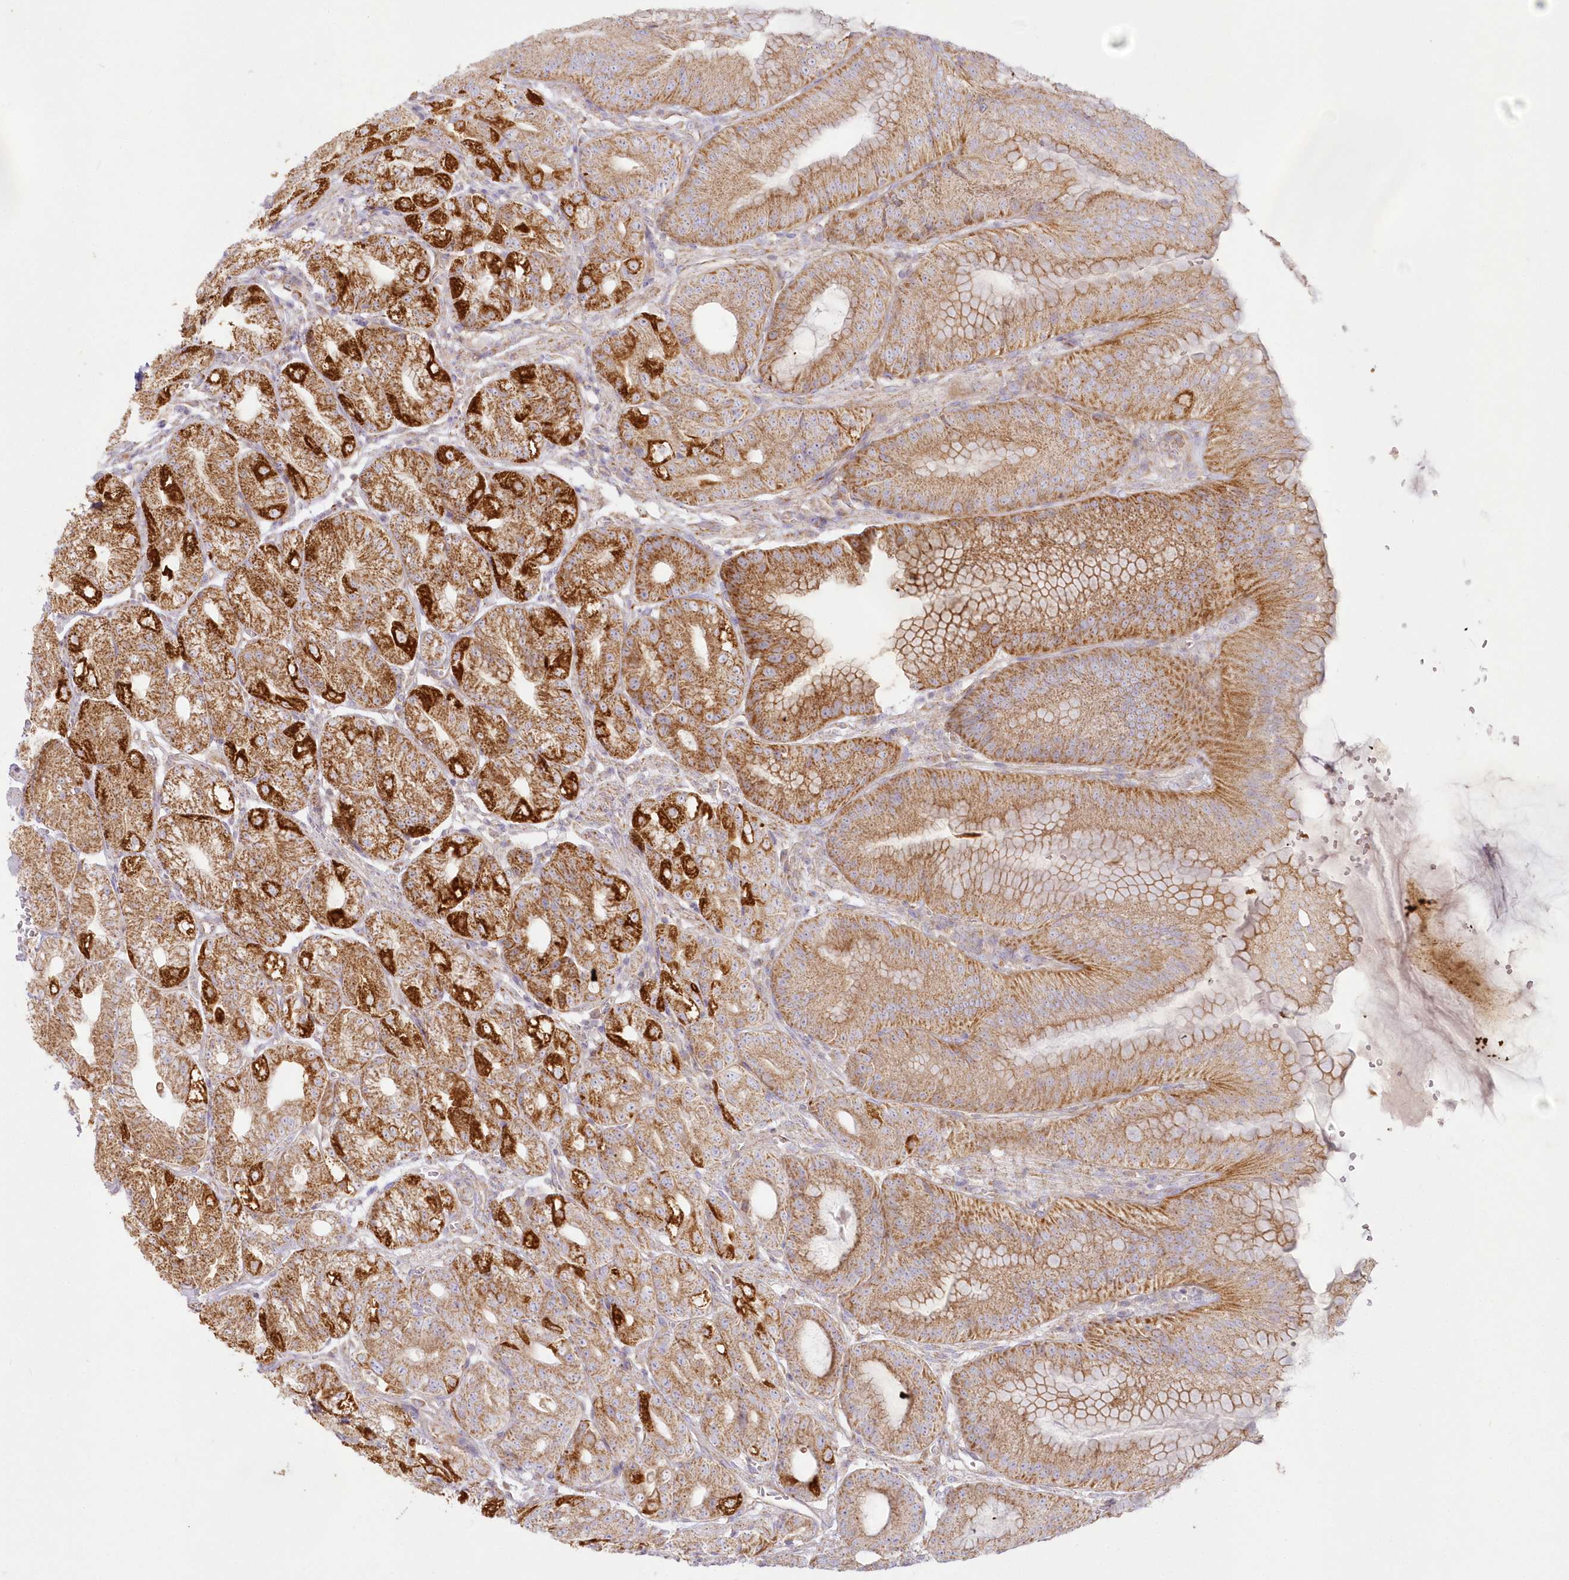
{"staining": {"intensity": "strong", "quantity": ">75%", "location": "cytoplasmic/membranous"}, "tissue": "stomach", "cell_type": "Glandular cells", "image_type": "normal", "snomed": [{"axis": "morphology", "description": "Normal tissue, NOS"}, {"axis": "topography", "description": "Stomach, lower"}], "caption": "Protein expression by immunohistochemistry (IHC) displays strong cytoplasmic/membranous expression in approximately >75% of glandular cells in unremarkable stomach.", "gene": "TBC1D14", "patient": {"sex": "male", "age": 71}}